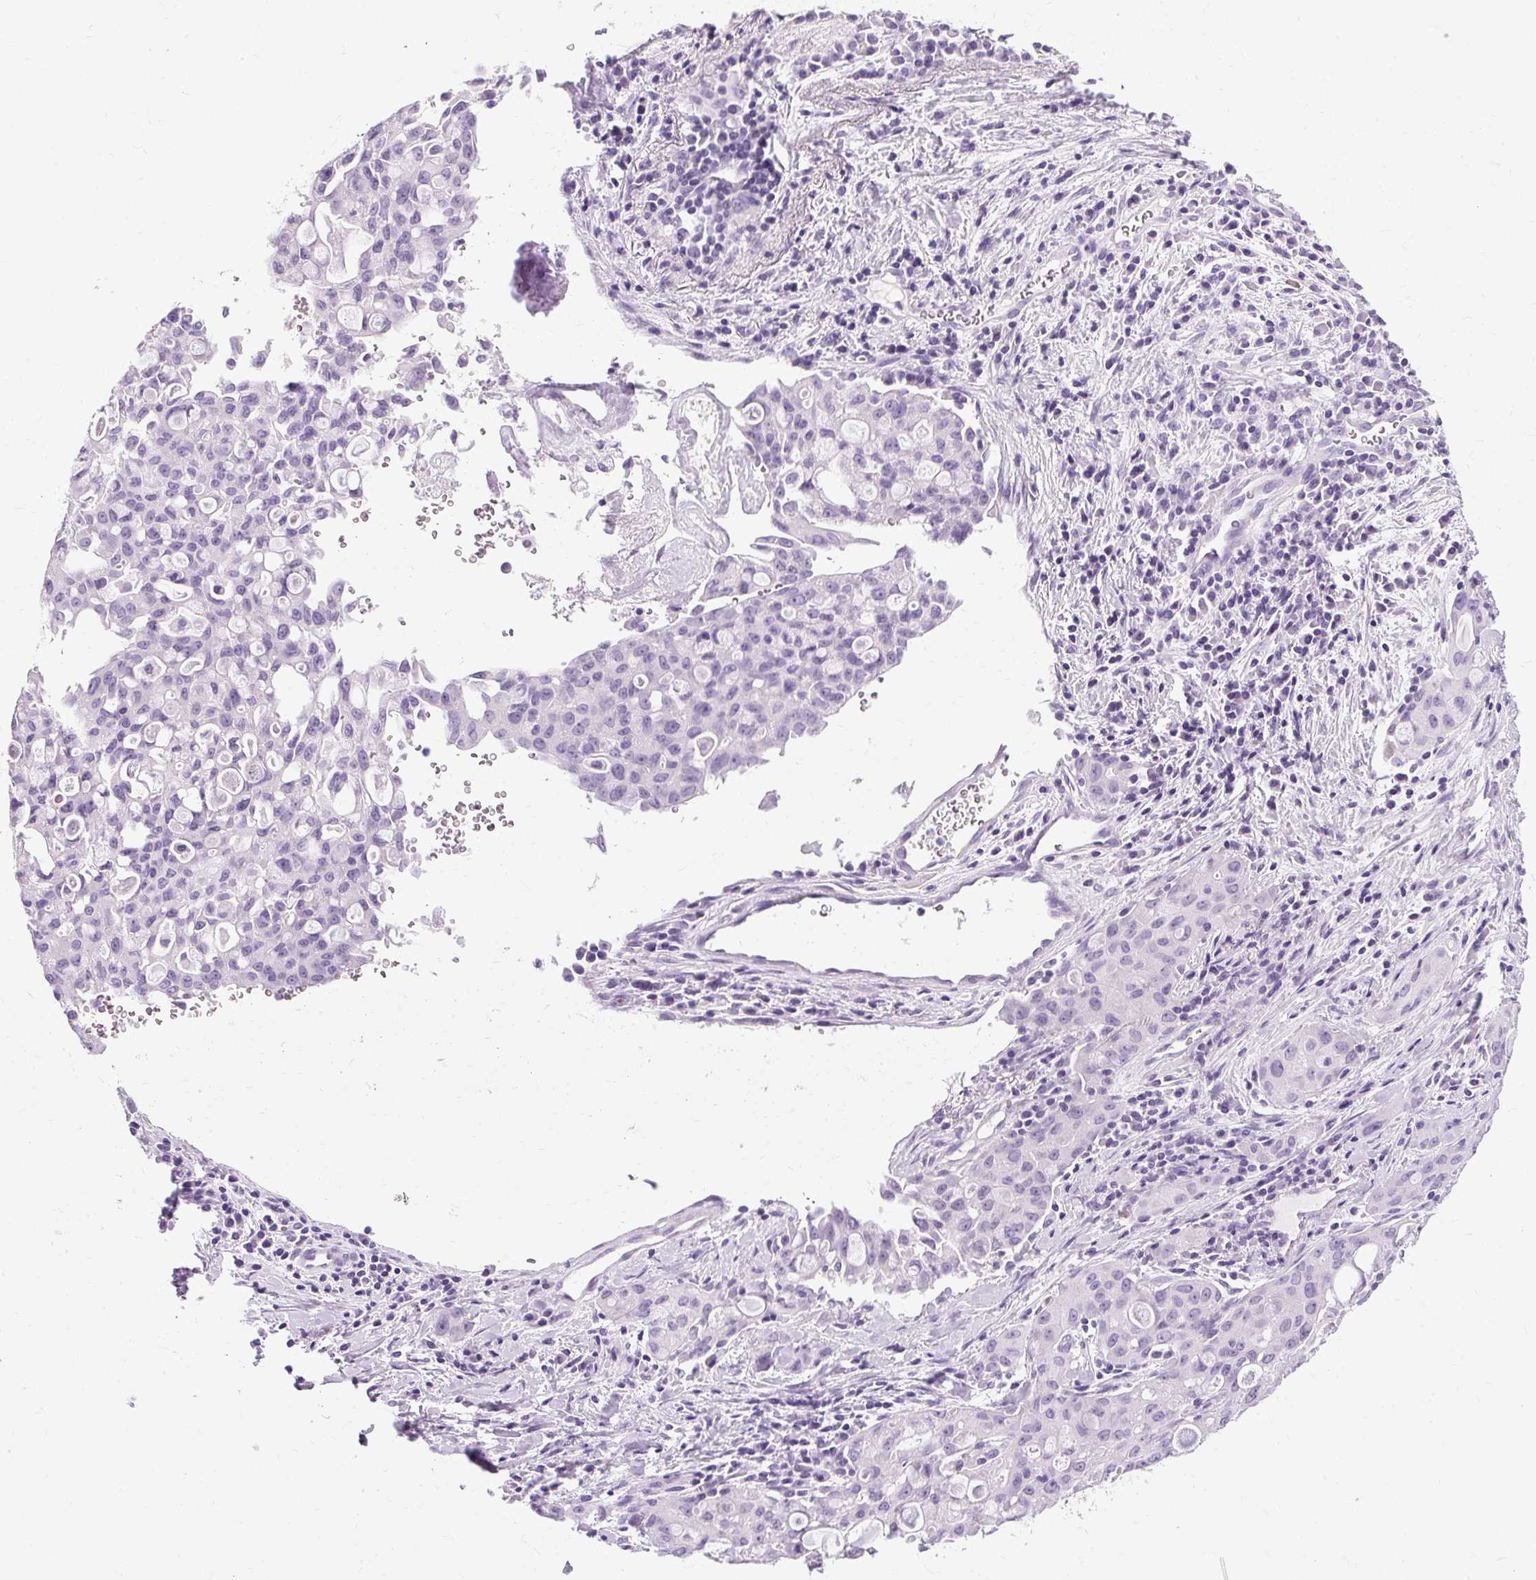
{"staining": {"intensity": "negative", "quantity": "none", "location": "none"}, "tissue": "lung cancer", "cell_type": "Tumor cells", "image_type": "cancer", "snomed": [{"axis": "morphology", "description": "Adenocarcinoma, NOS"}, {"axis": "topography", "description": "Lung"}], "caption": "Protein analysis of adenocarcinoma (lung) demonstrates no significant staining in tumor cells.", "gene": "B3GNT4", "patient": {"sex": "female", "age": 44}}